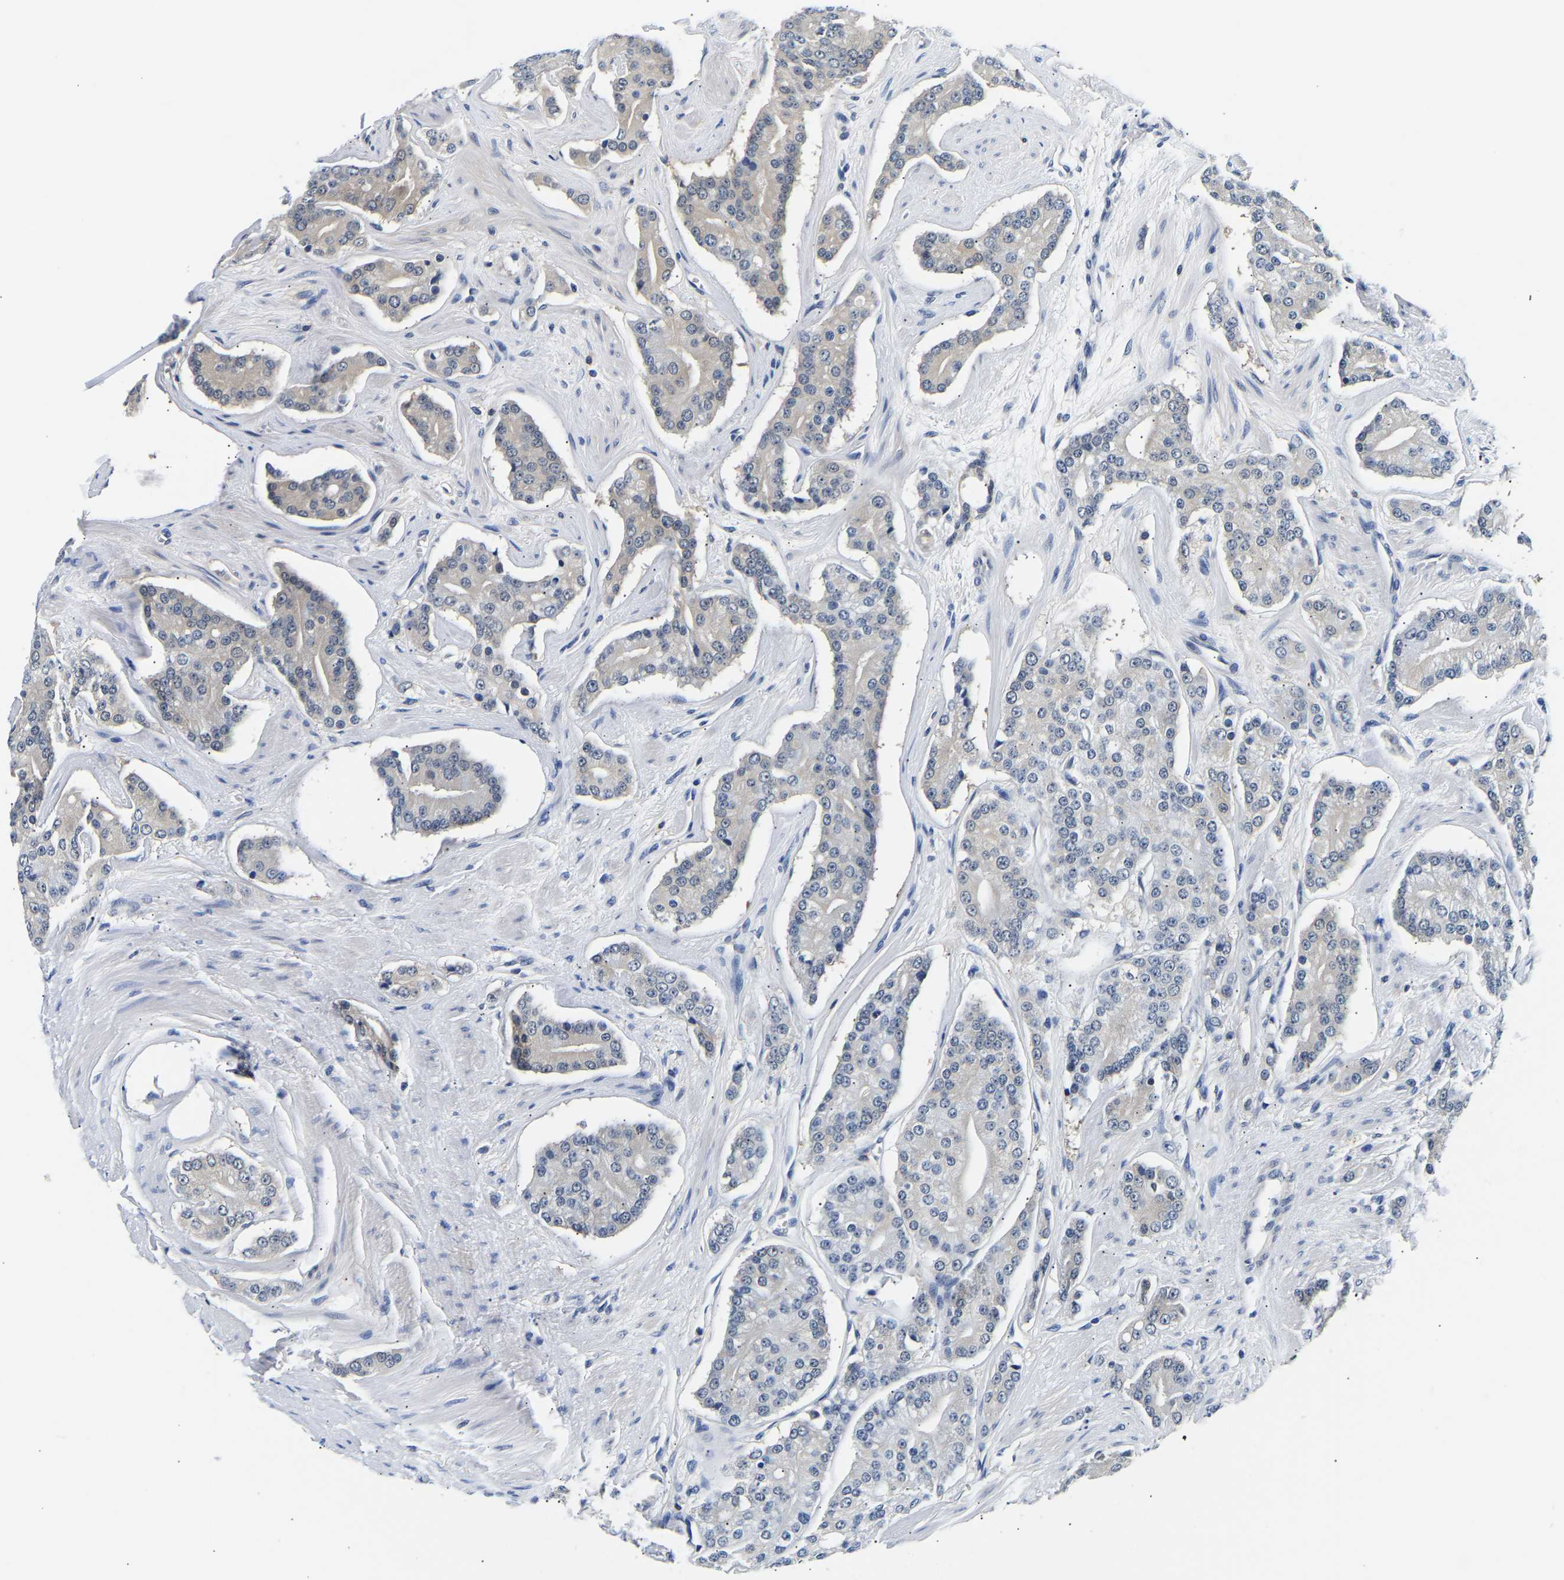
{"staining": {"intensity": "negative", "quantity": "none", "location": "none"}, "tissue": "prostate cancer", "cell_type": "Tumor cells", "image_type": "cancer", "snomed": [{"axis": "morphology", "description": "Adenocarcinoma, High grade"}, {"axis": "topography", "description": "Prostate"}], "caption": "A micrograph of adenocarcinoma (high-grade) (prostate) stained for a protein demonstrates no brown staining in tumor cells.", "gene": "UCHL3", "patient": {"sex": "male", "age": 71}}